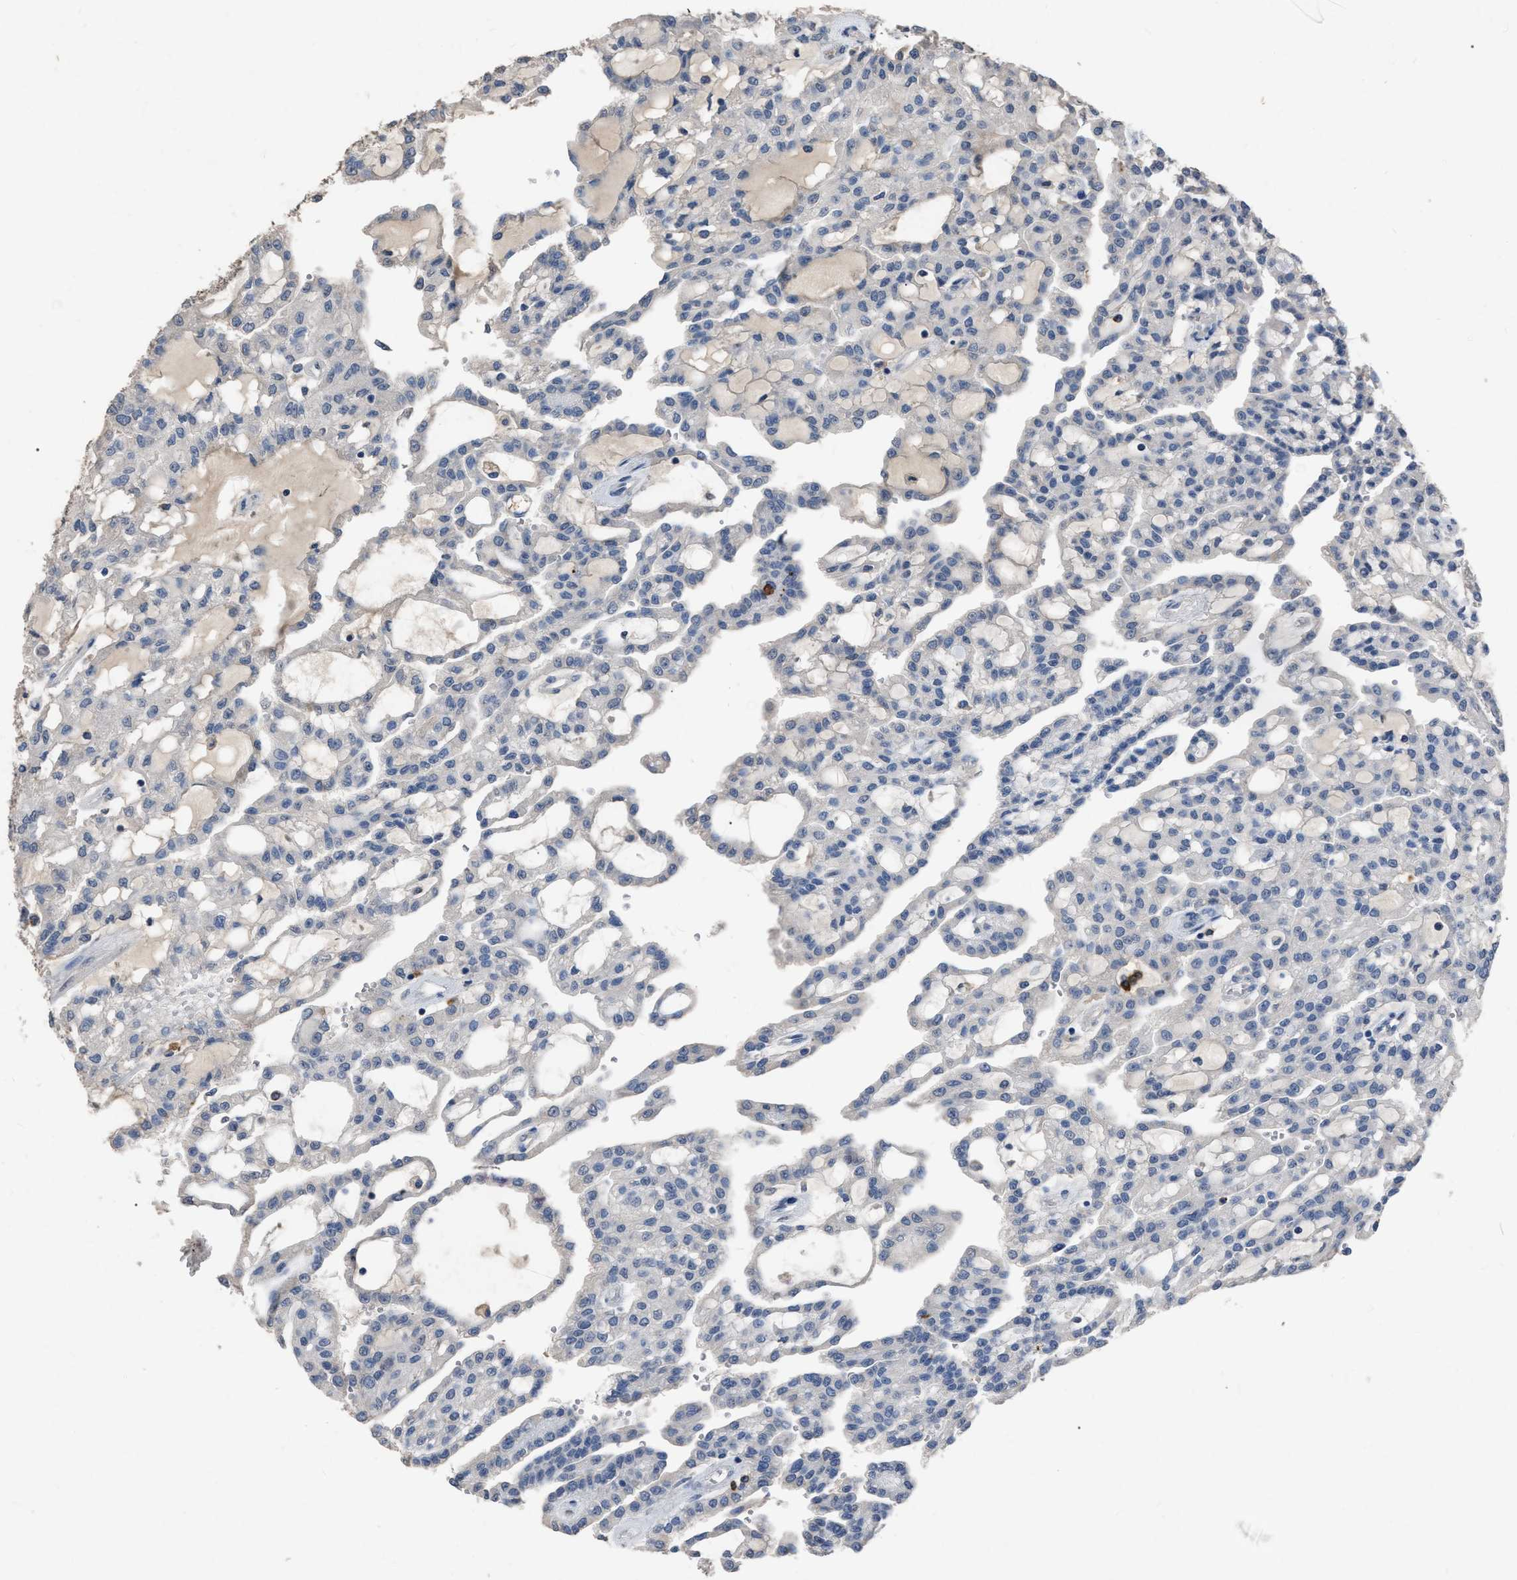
{"staining": {"intensity": "negative", "quantity": "none", "location": "none"}, "tissue": "renal cancer", "cell_type": "Tumor cells", "image_type": "cancer", "snomed": [{"axis": "morphology", "description": "Adenocarcinoma, NOS"}, {"axis": "topography", "description": "Kidney"}], "caption": "Micrograph shows no significant protein positivity in tumor cells of renal cancer (adenocarcinoma).", "gene": "HABP2", "patient": {"sex": "male", "age": 63}}